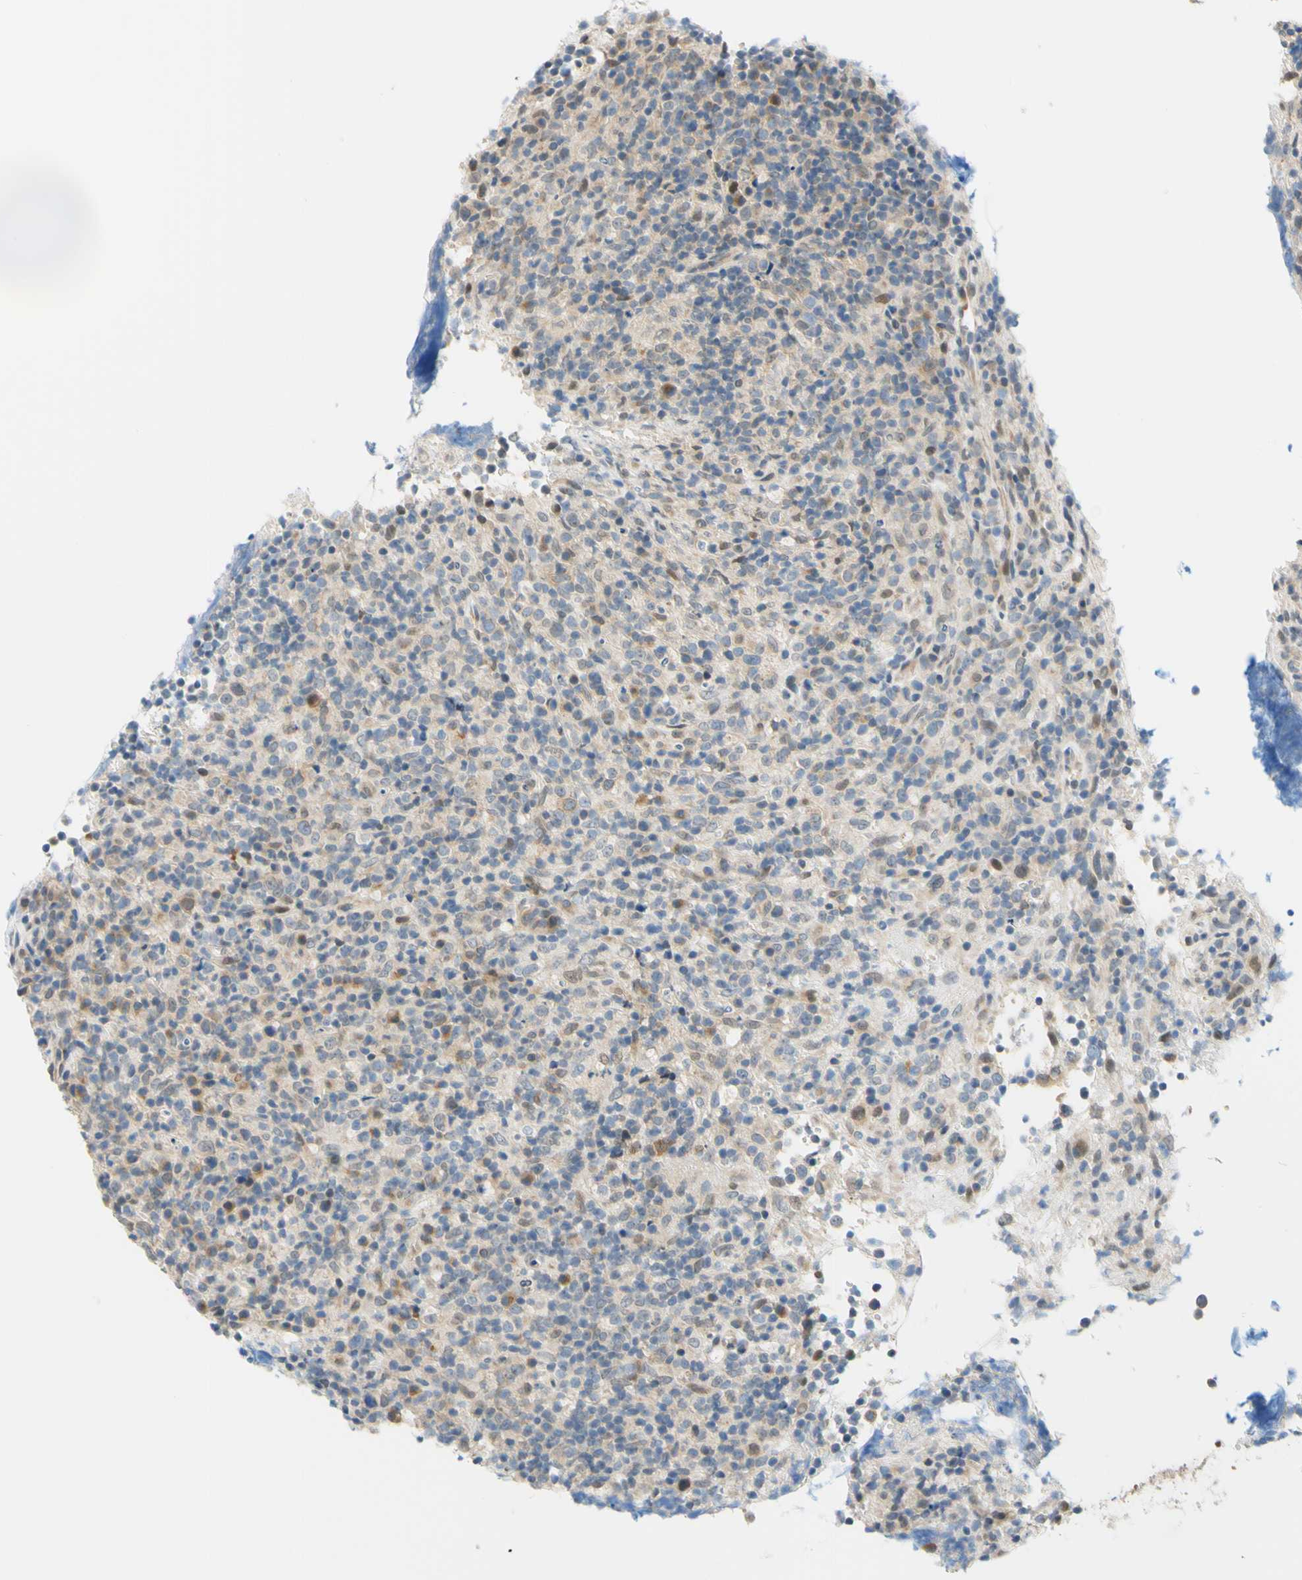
{"staining": {"intensity": "weak", "quantity": "<25%", "location": "cytoplasmic/membranous"}, "tissue": "lymphoma", "cell_type": "Tumor cells", "image_type": "cancer", "snomed": [{"axis": "morphology", "description": "Malignant lymphoma, non-Hodgkin's type, High grade"}, {"axis": "topography", "description": "Lymph node"}], "caption": "The IHC photomicrograph has no significant expression in tumor cells of malignant lymphoma, non-Hodgkin's type (high-grade) tissue.", "gene": "C2CD2L", "patient": {"sex": "female", "age": 76}}